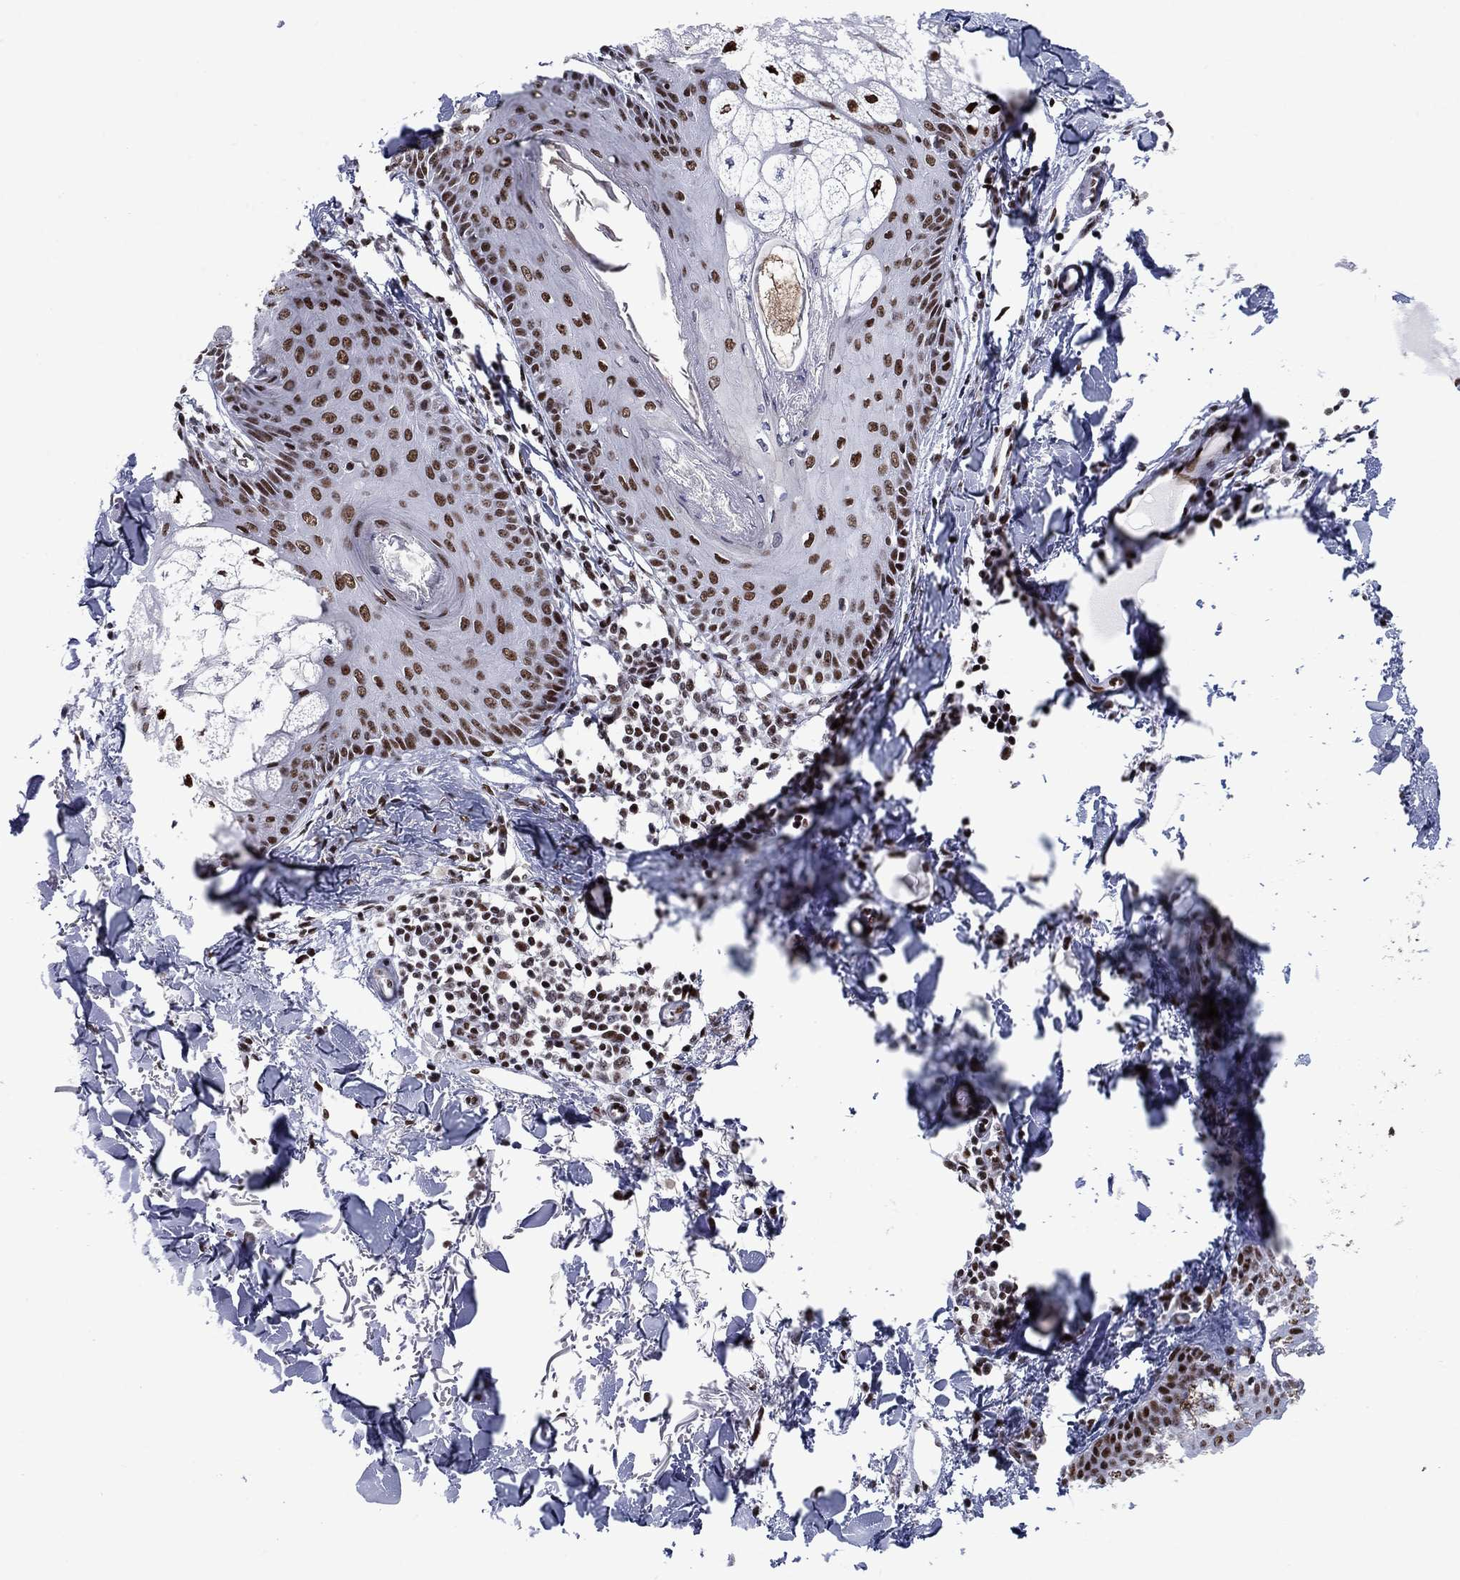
{"staining": {"intensity": "strong", "quantity": "<25%", "location": "nuclear"}, "tissue": "skin", "cell_type": "Fibroblasts", "image_type": "normal", "snomed": [{"axis": "morphology", "description": "Normal tissue, NOS"}, {"axis": "topography", "description": "Skin"}], "caption": "Skin stained for a protein (brown) demonstrates strong nuclear positive expression in about <25% of fibroblasts.", "gene": "RPRD1B", "patient": {"sex": "male", "age": 76}}